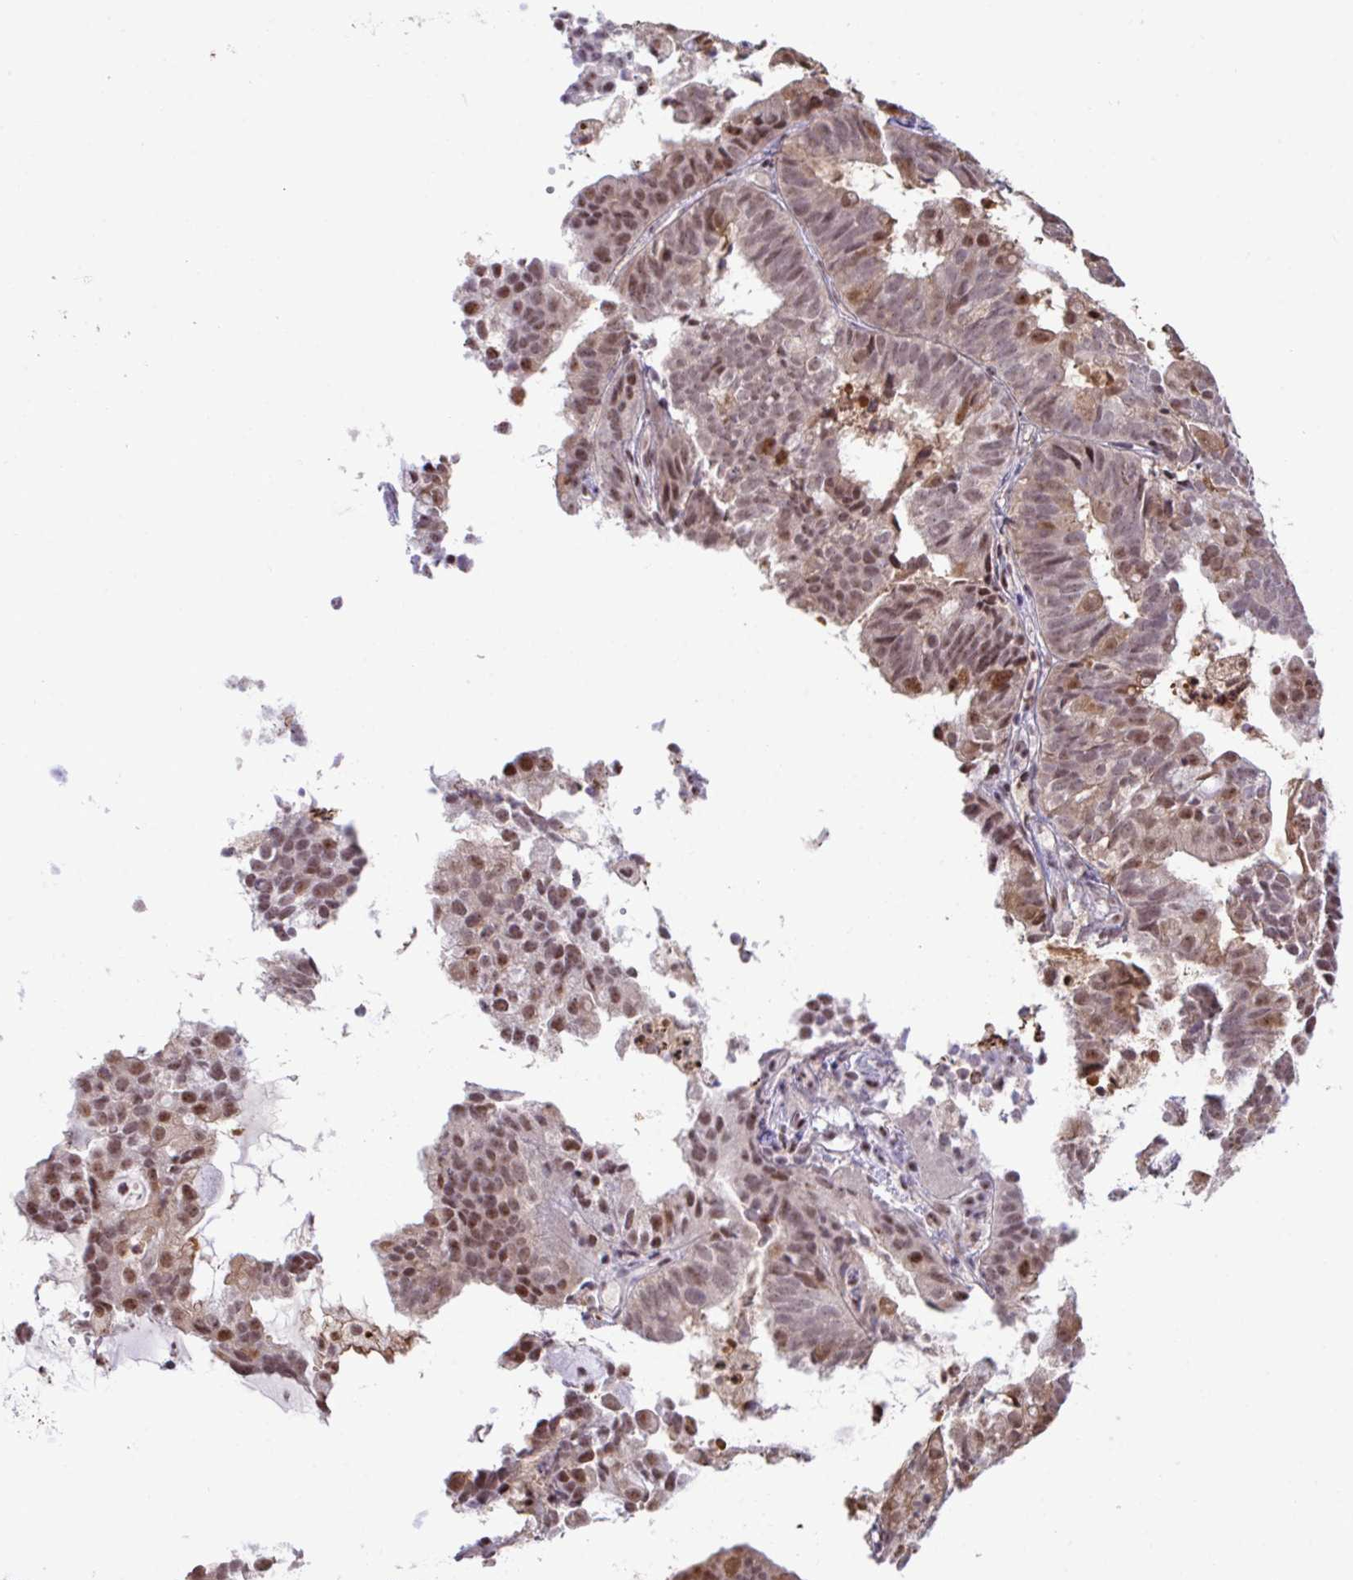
{"staining": {"intensity": "moderate", "quantity": ">75%", "location": "cytoplasmic/membranous,nuclear"}, "tissue": "endometrial cancer", "cell_type": "Tumor cells", "image_type": "cancer", "snomed": [{"axis": "morphology", "description": "Adenocarcinoma, NOS"}, {"axis": "topography", "description": "Endometrium"}], "caption": "Endometrial adenocarcinoma stained with a protein marker demonstrates moderate staining in tumor cells.", "gene": "OR6K3", "patient": {"sex": "female", "age": 80}}